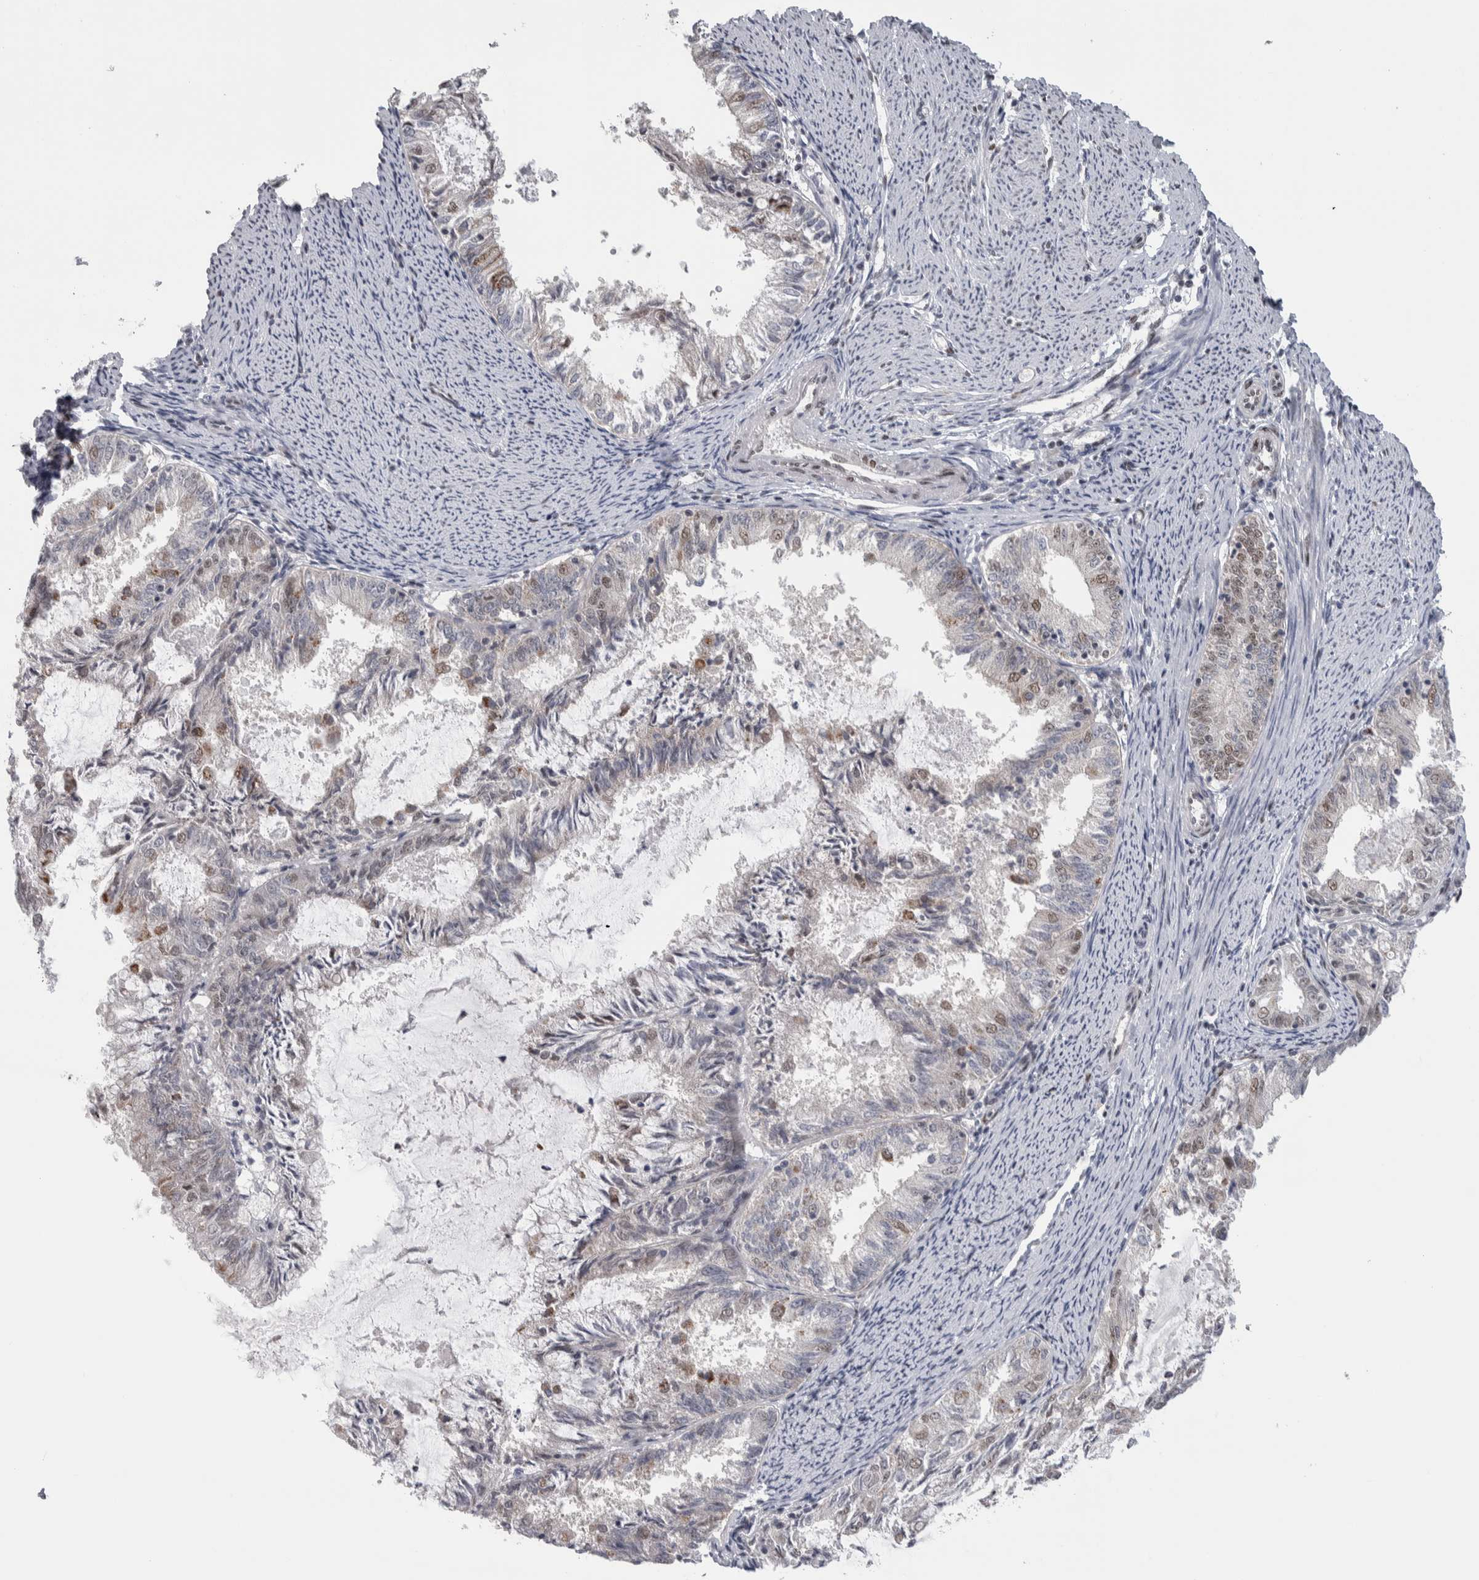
{"staining": {"intensity": "weak", "quantity": "25%-75%", "location": "nuclear"}, "tissue": "endometrial cancer", "cell_type": "Tumor cells", "image_type": "cancer", "snomed": [{"axis": "morphology", "description": "Adenocarcinoma, NOS"}, {"axis": "topography", "description": "Endometrium"}], "caption": "Human endometrial cancer stained for a protein (brown) displays weak nuclear positive staining in about 25%-75% of tumor cells.", "gene": "HEXIM2", "patient": {"sex": "female", "age": 57}}